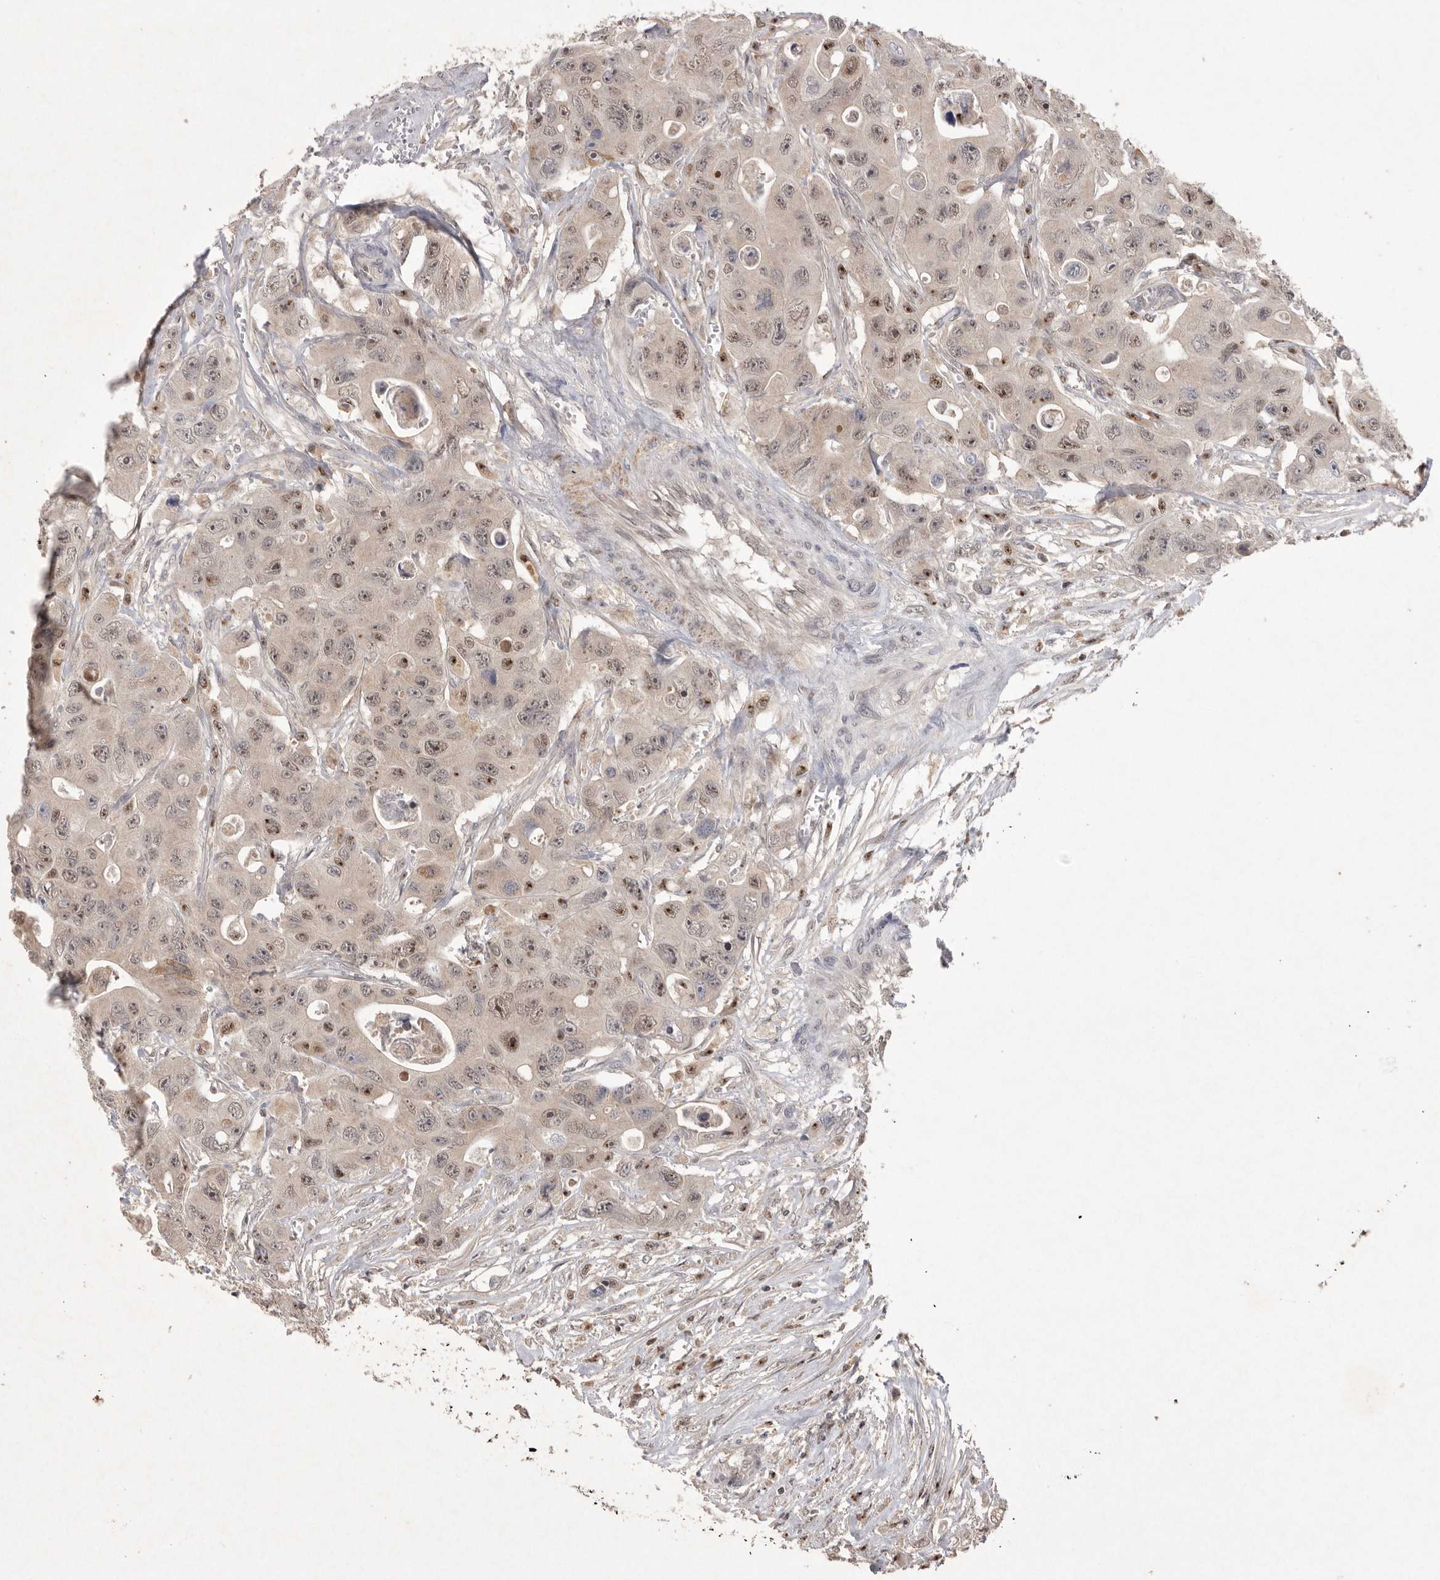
{"staining": {"intensity": "moderate", "quantity": ">75%", "location": "cytoplasmic/membranous,nuclear"}, "tissue": "colorectal cancer", "cell_type": "Tumor cells", "image_type": "cancer", "snomed": [{"axis": "morphology", "description": "Adenocarcinoma, NOS"}, {"axis": "topography", "description": "Colon"}], "caption": "High-magnification brightfield microscopy of colorectal adenocarcinoma stained with DAB (3,3'-diaminobenzidine) (brown) and counterstained with hematoxylin (blue). tumor cells exhibit moderate cytoplasmic/membranous and nuclear staining is appreciated in about>75% of cells. (DAB IHC with brightfield microscopy, high magnification).", "gene": "HUS1", "patient": {"sex": "female", "age": 46}}